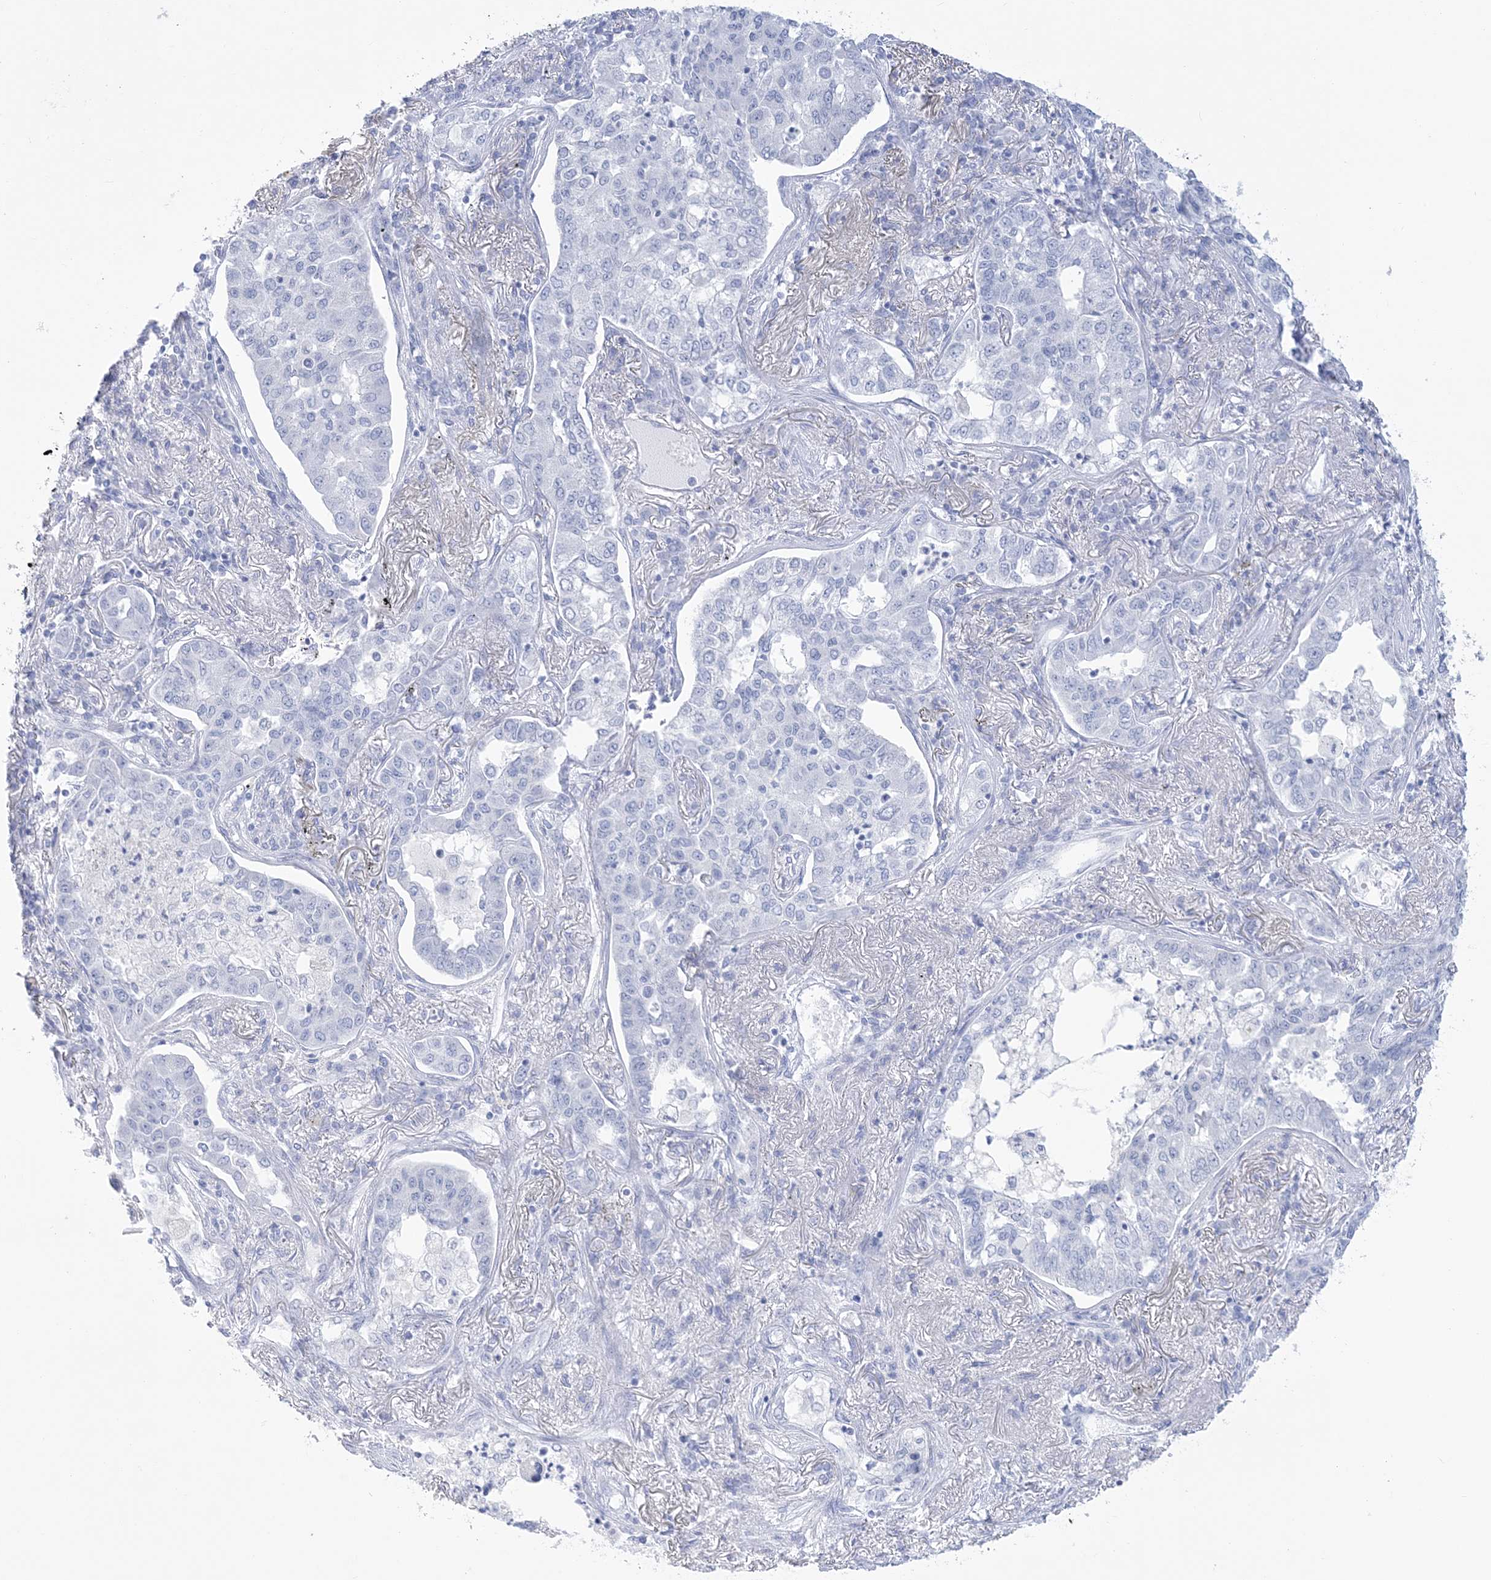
{"staining": {"intensity": "negative", "quantity": "none", "location": "none"}, "tissue": "lung cancer", "cell_type": "Tumor cells", "image_type": "cancer", "snomed": [{"axis": "morphology", "description": "Adenocarcinoma, NOS"}, {"axis": "topography", "description": "Lung"}], "caption": "Immunohistochemical staining of human lung cancer displays no significant expression in tumor cells.", "gene": "RBP2", "patient": {"sex": "male", "age": 49}}